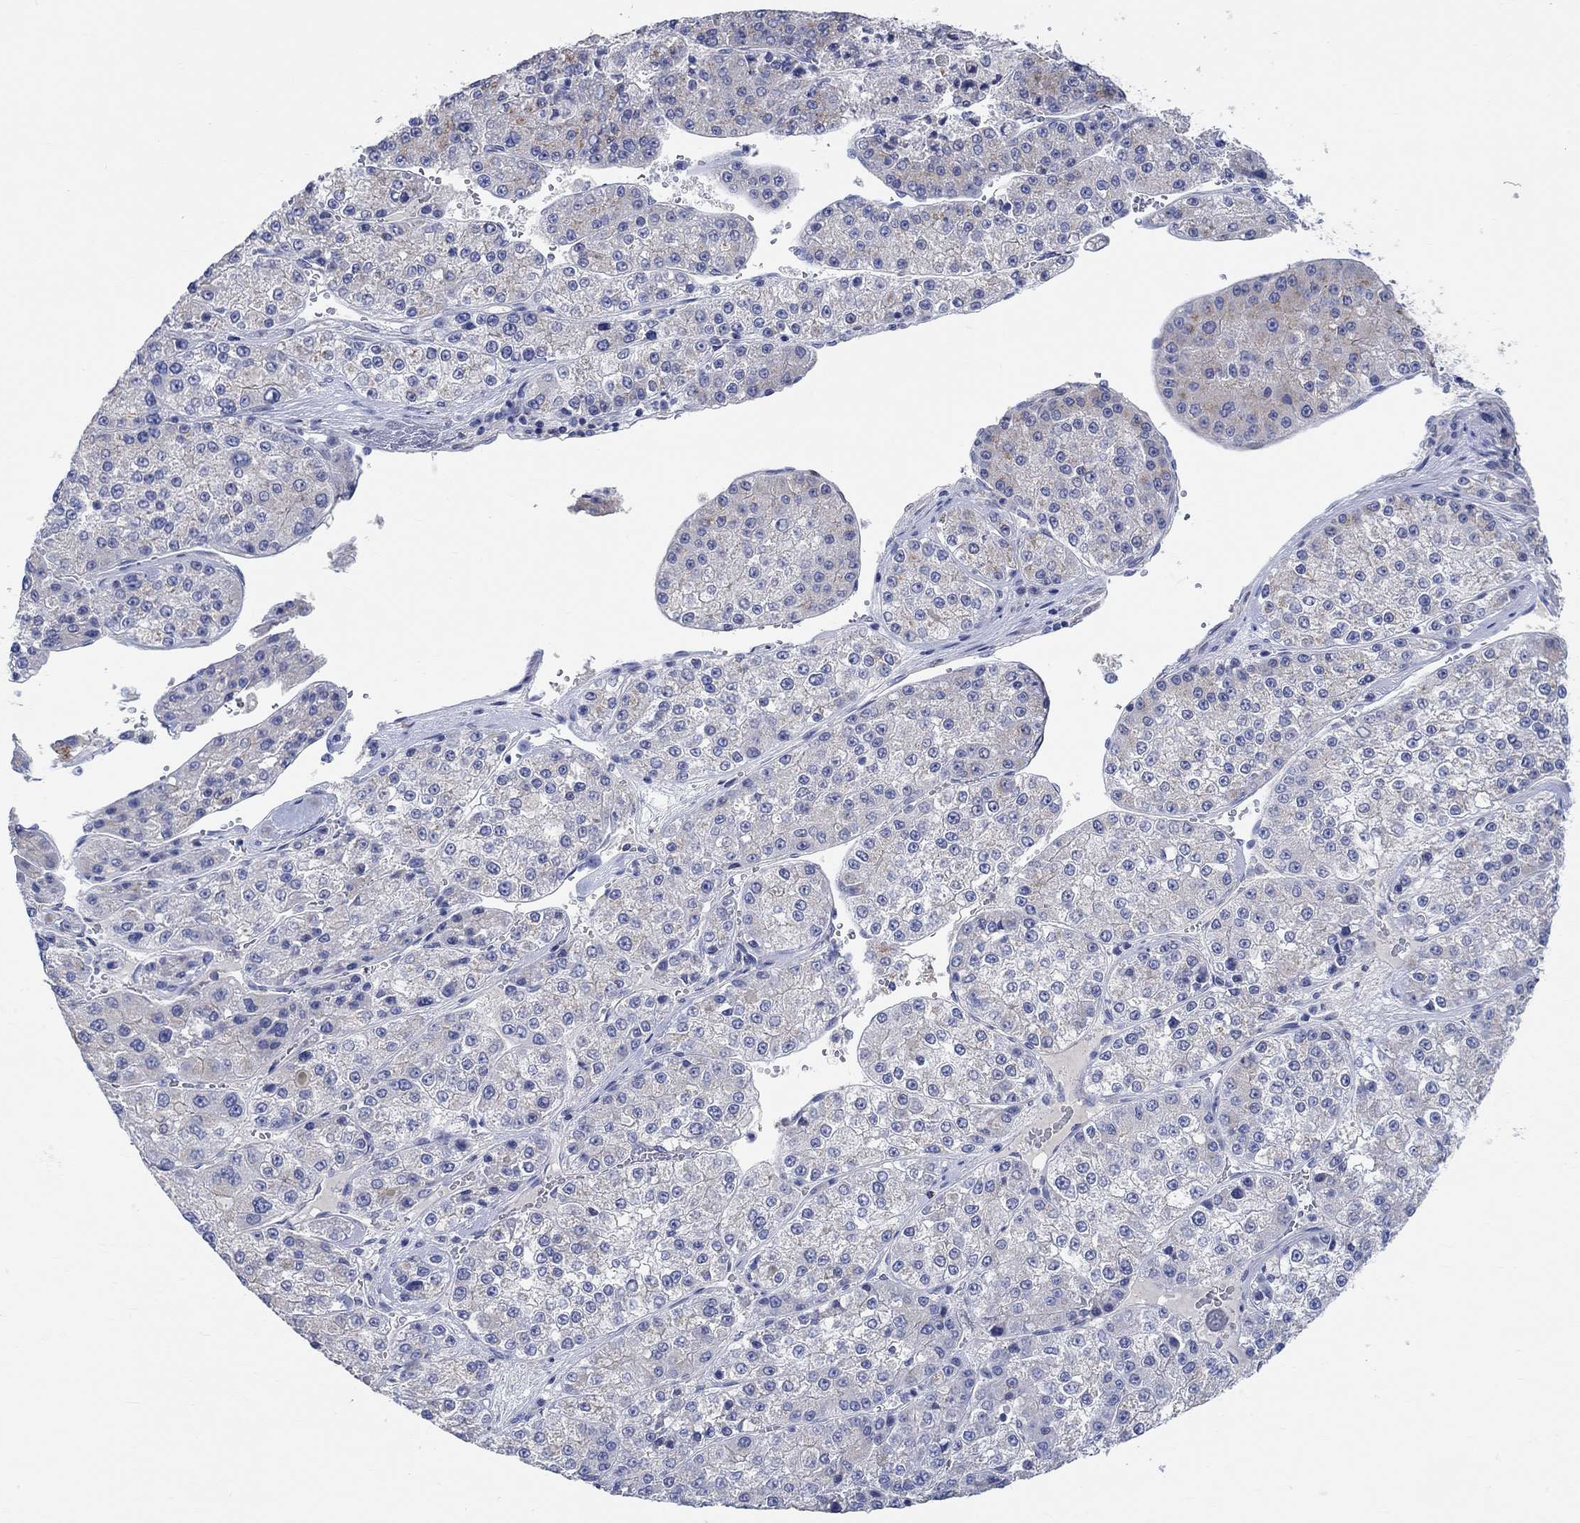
{"staining": {"intensity": "weak", "quantity": "<25%", "location": "cytoplasmic/membranous"}, "tissue": "liver cancer", "cell_type": "Tumor cells", "image_type": "cancer", "snomed": [{"axis": "morphology", "description": "Carcinoma, Hepatocellular, NOS"}, {"axis": "topography", "description": "Liver"}], "caption": "There is no significant staining in tumor cells of liver cancer.", "gene": "NAV3", "patient": {"sex": "female", "age": 73}}